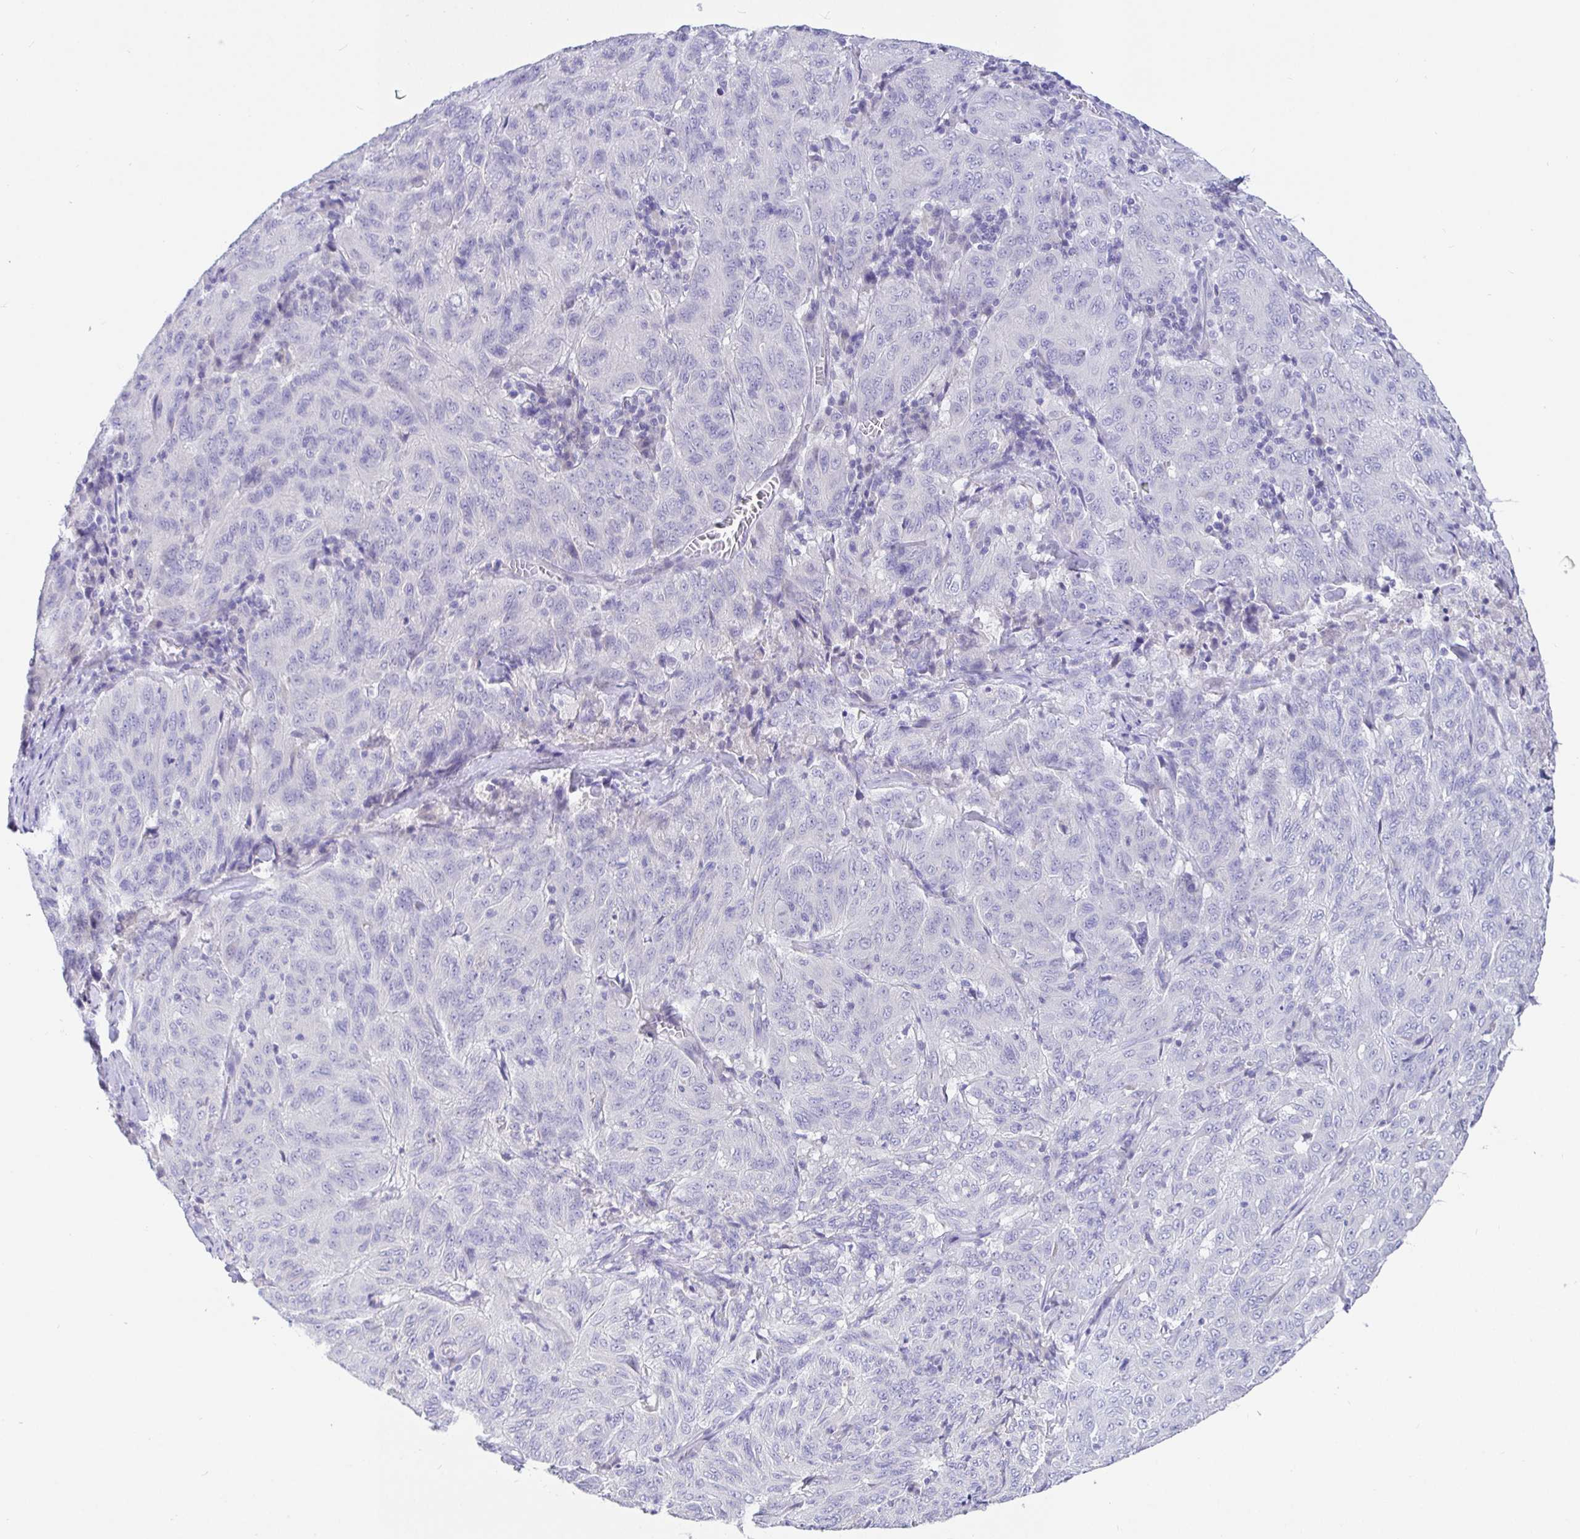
{"staining": {"intensity": "negative", "quantity": "none", "location": "none"}, "tissue": "pancreatic cancer", "cell_type": "Tumor cells", "image_type": "cancer", "snomed": [{"axis": "morphology", "description": "Adenocarcinoma, NOS"}, {"axis": "topography", "description": "Pancreas"}], "caption": "A histopathology image of pancreatic cancer stained for a protein reveals no brown staining in tumor cells.", "gene": "TPTE", "patient": {"sex": "male", "age": 63}}